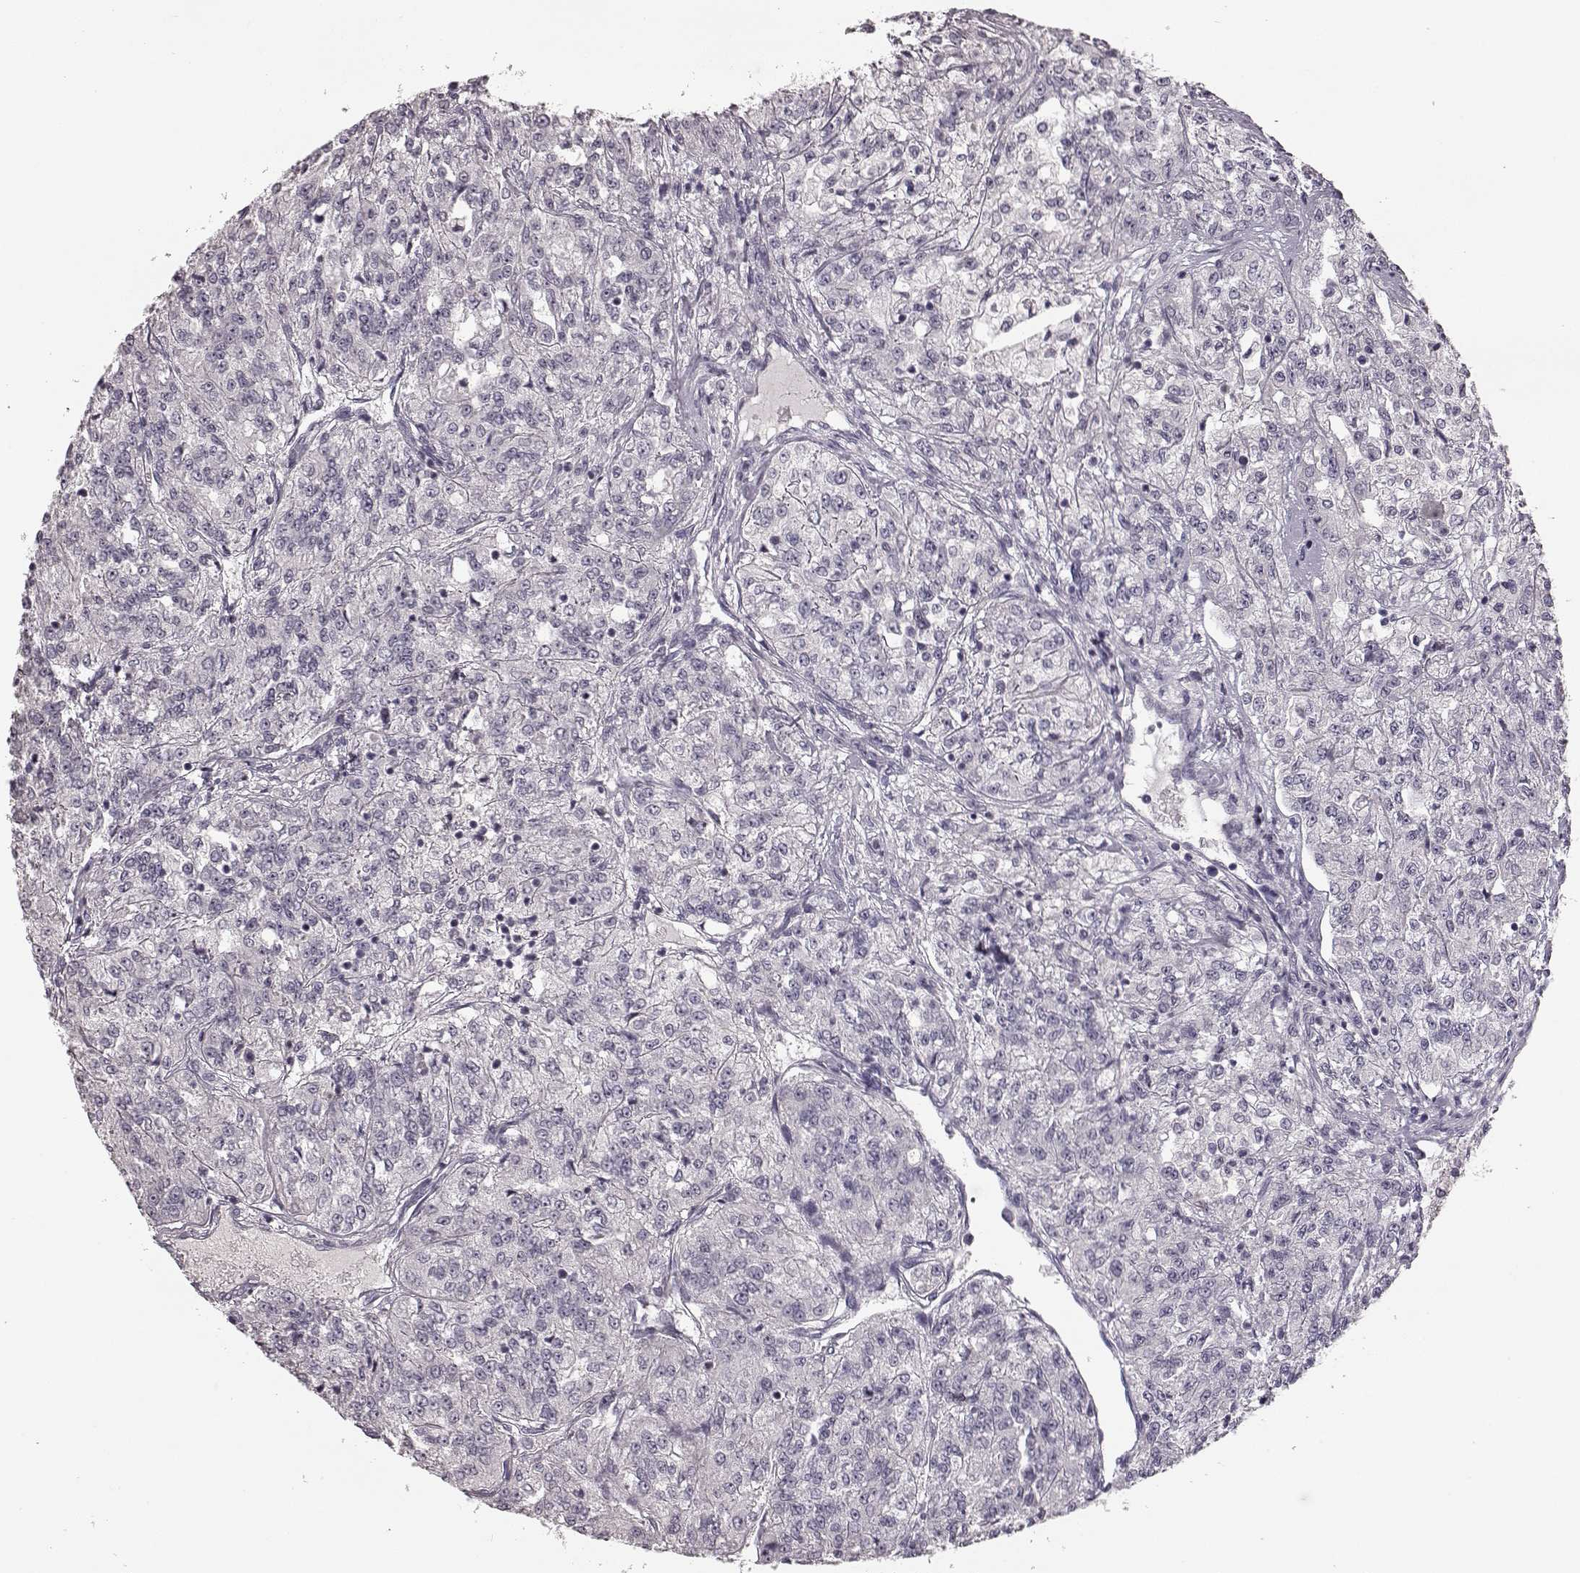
{"staining": {"intensity": "negative", "quantity": "none", "location": "none"}, "tissue": "renal cancer", "cell_type": "Tumor cells", "image_type": "cancer", "snomed": [{"axis": "morphology", "description": "Adenocarcinoma, NOS"}, {"axis": "topography", "description": "Kidney"}], "caption": "A high-resolution micrograph shows immunohistochemistry staining of renal cancer (adenocarcinoma), which displays no significant positivity in tumor cells.", "gene": "MIA", "patient": {"sex": "female", "age": 63}}